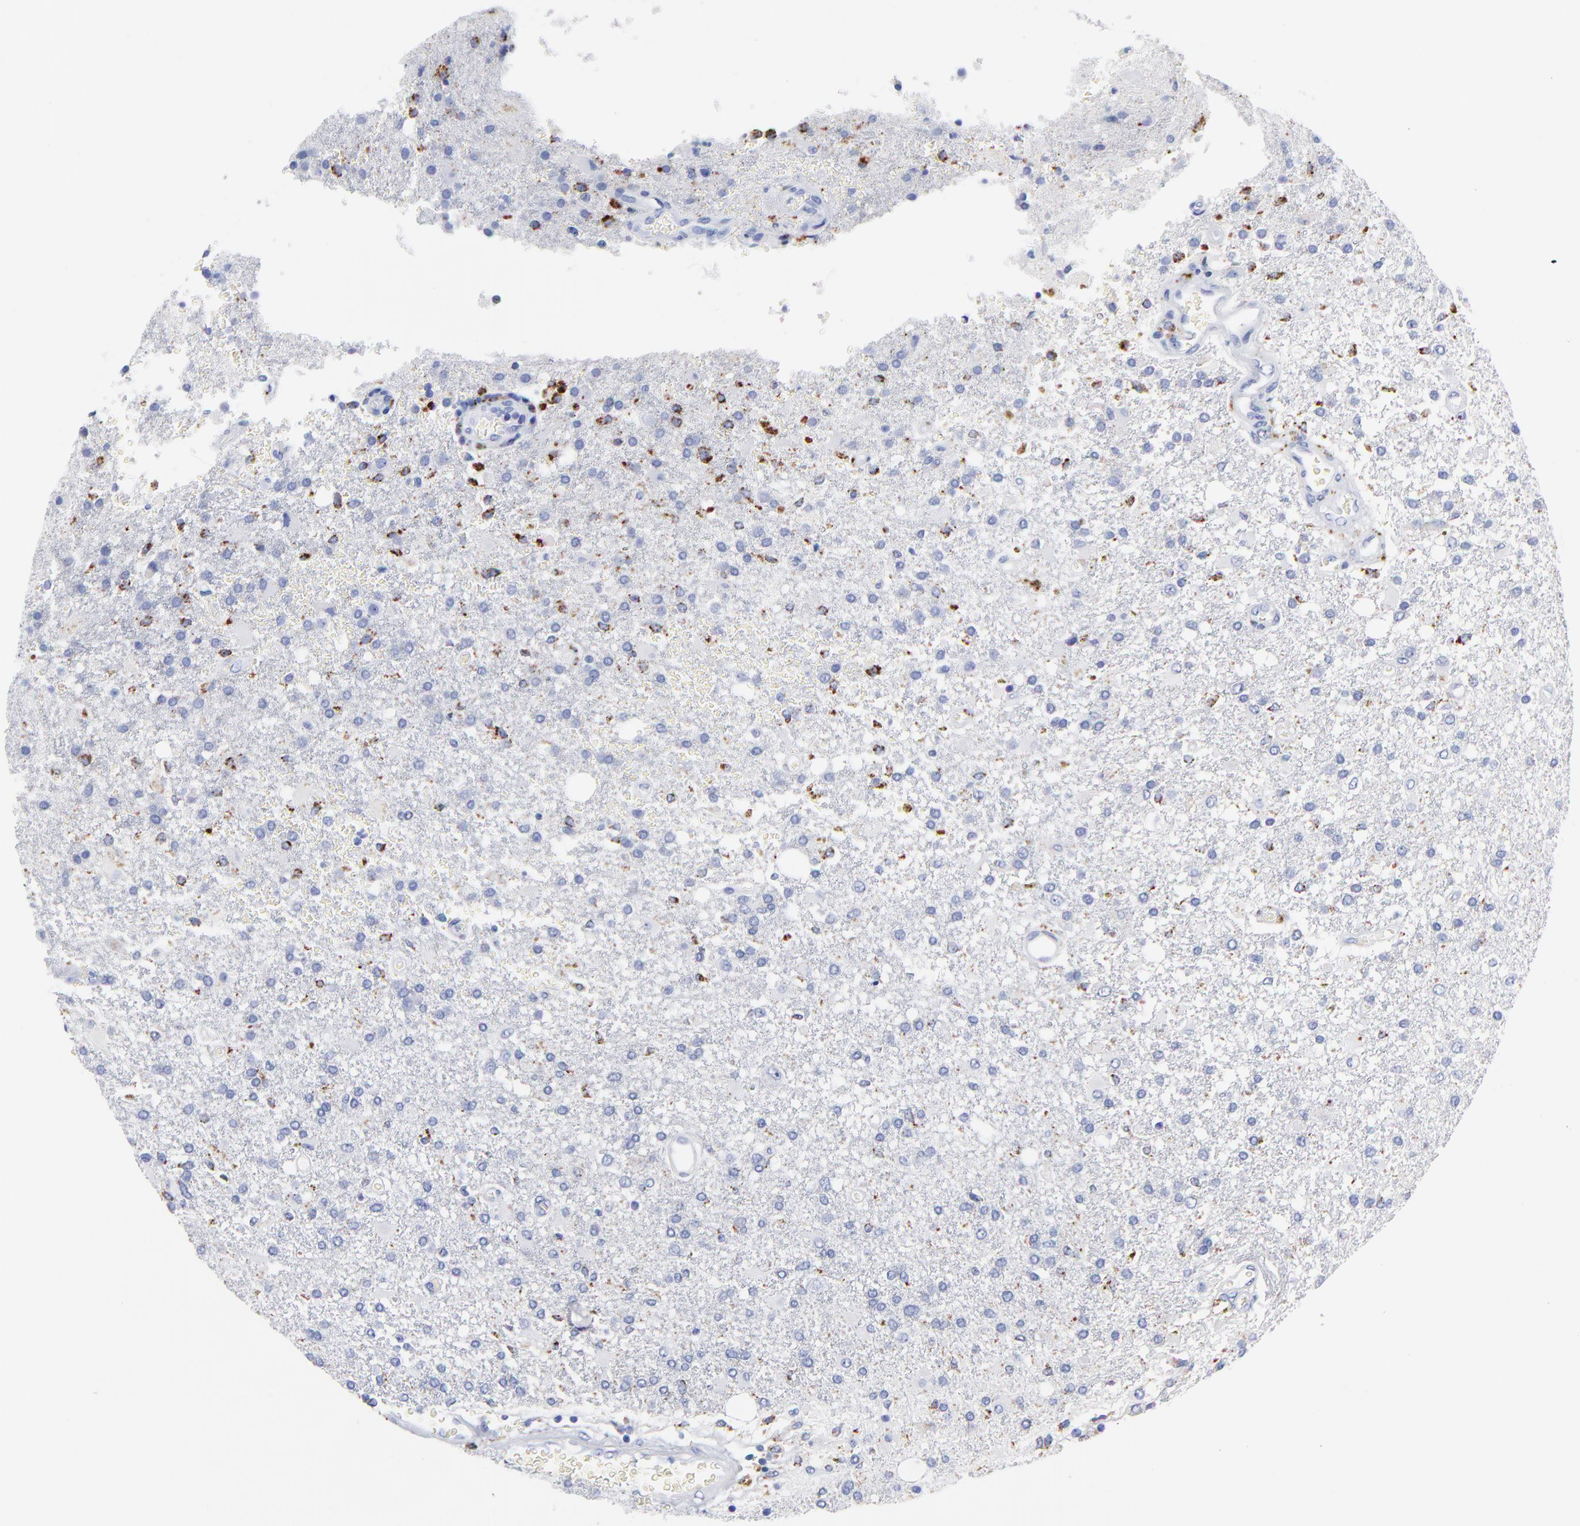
{"staining": {"intensity": "moderate", "quantity": "<25%", "location": "cytoplasmic/membranous"}, "tissue": "glioma", "cell_type": "Tumor cells", "image_type": "cancer", "snomed": [{"axis": "morphology", "description": "Glioma, malignant, High grade"}, {"axis": "topography", "description": "Cerebral cortex"}], "caption": "Glioma stained with a brown dye shows moderate cytoplasmic/membranous positive staining in approximately <25% of tumor cells.", "gene": "CPVL", "patient": {"sex": "male", "age": 79}}